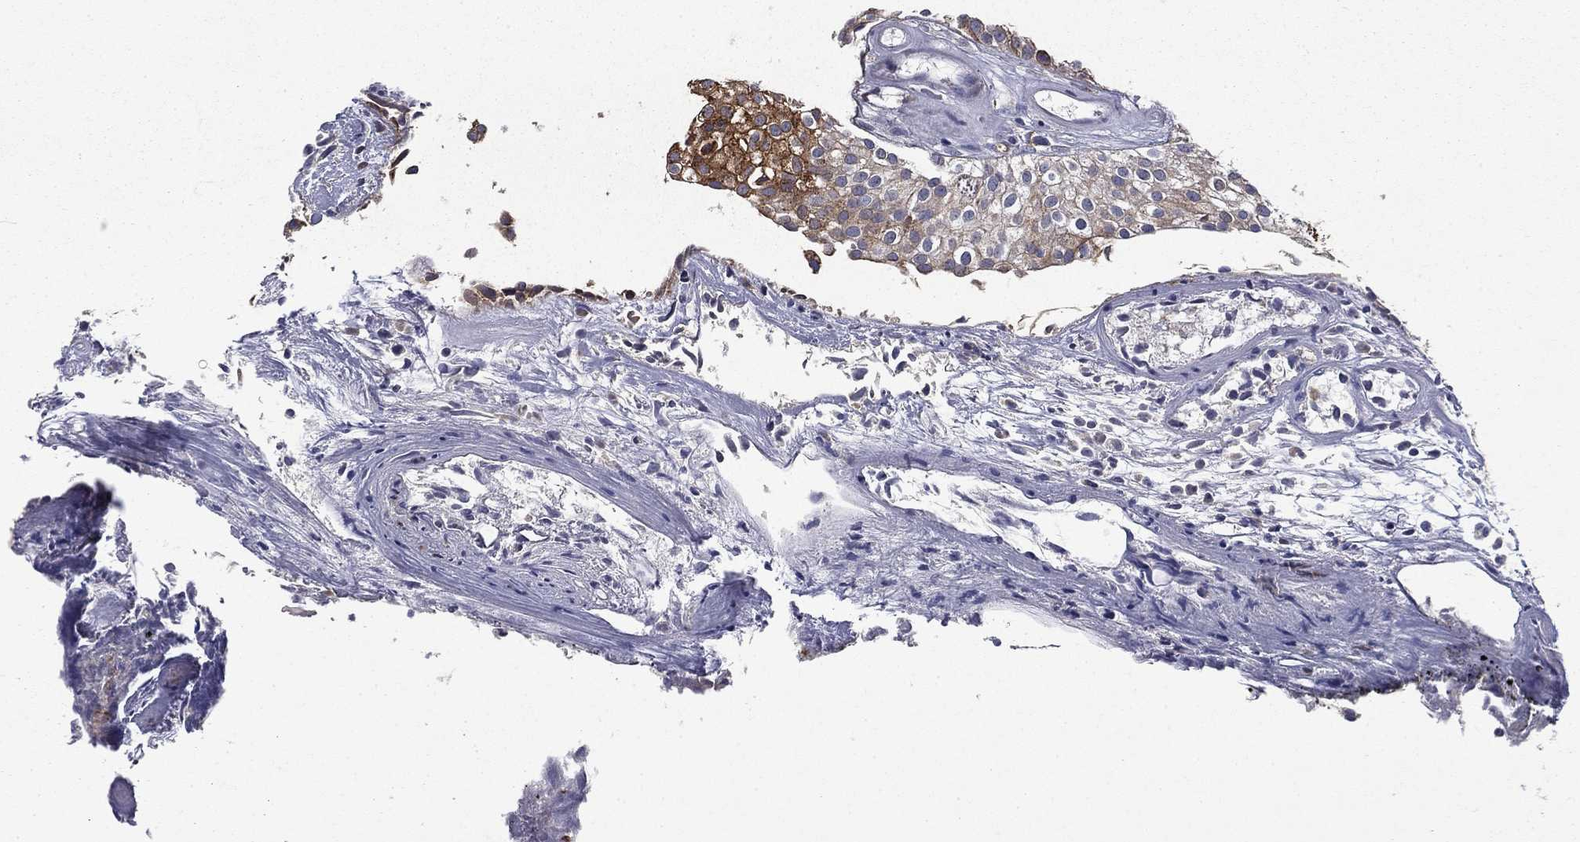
{"staining": {"intensity": "strong", "quantity": "<25%", "location": "cytoplasmic/membranous"}, "tissue": "urothelial cancer", "cell_type": "Tumor cells", "image_type": "cancer", "snomed": [{"axis": "morphology", "description": "Urothelial carcinoma, High grade"}, {"axis": "topography", "description": "Urinary bladder"}], "caption": "Human urothelial cancer stained with a protein marker shows strong staining in tumor cells.", "gene": "CEACAM7", "patient": {"sex": "female", "age": 79}}